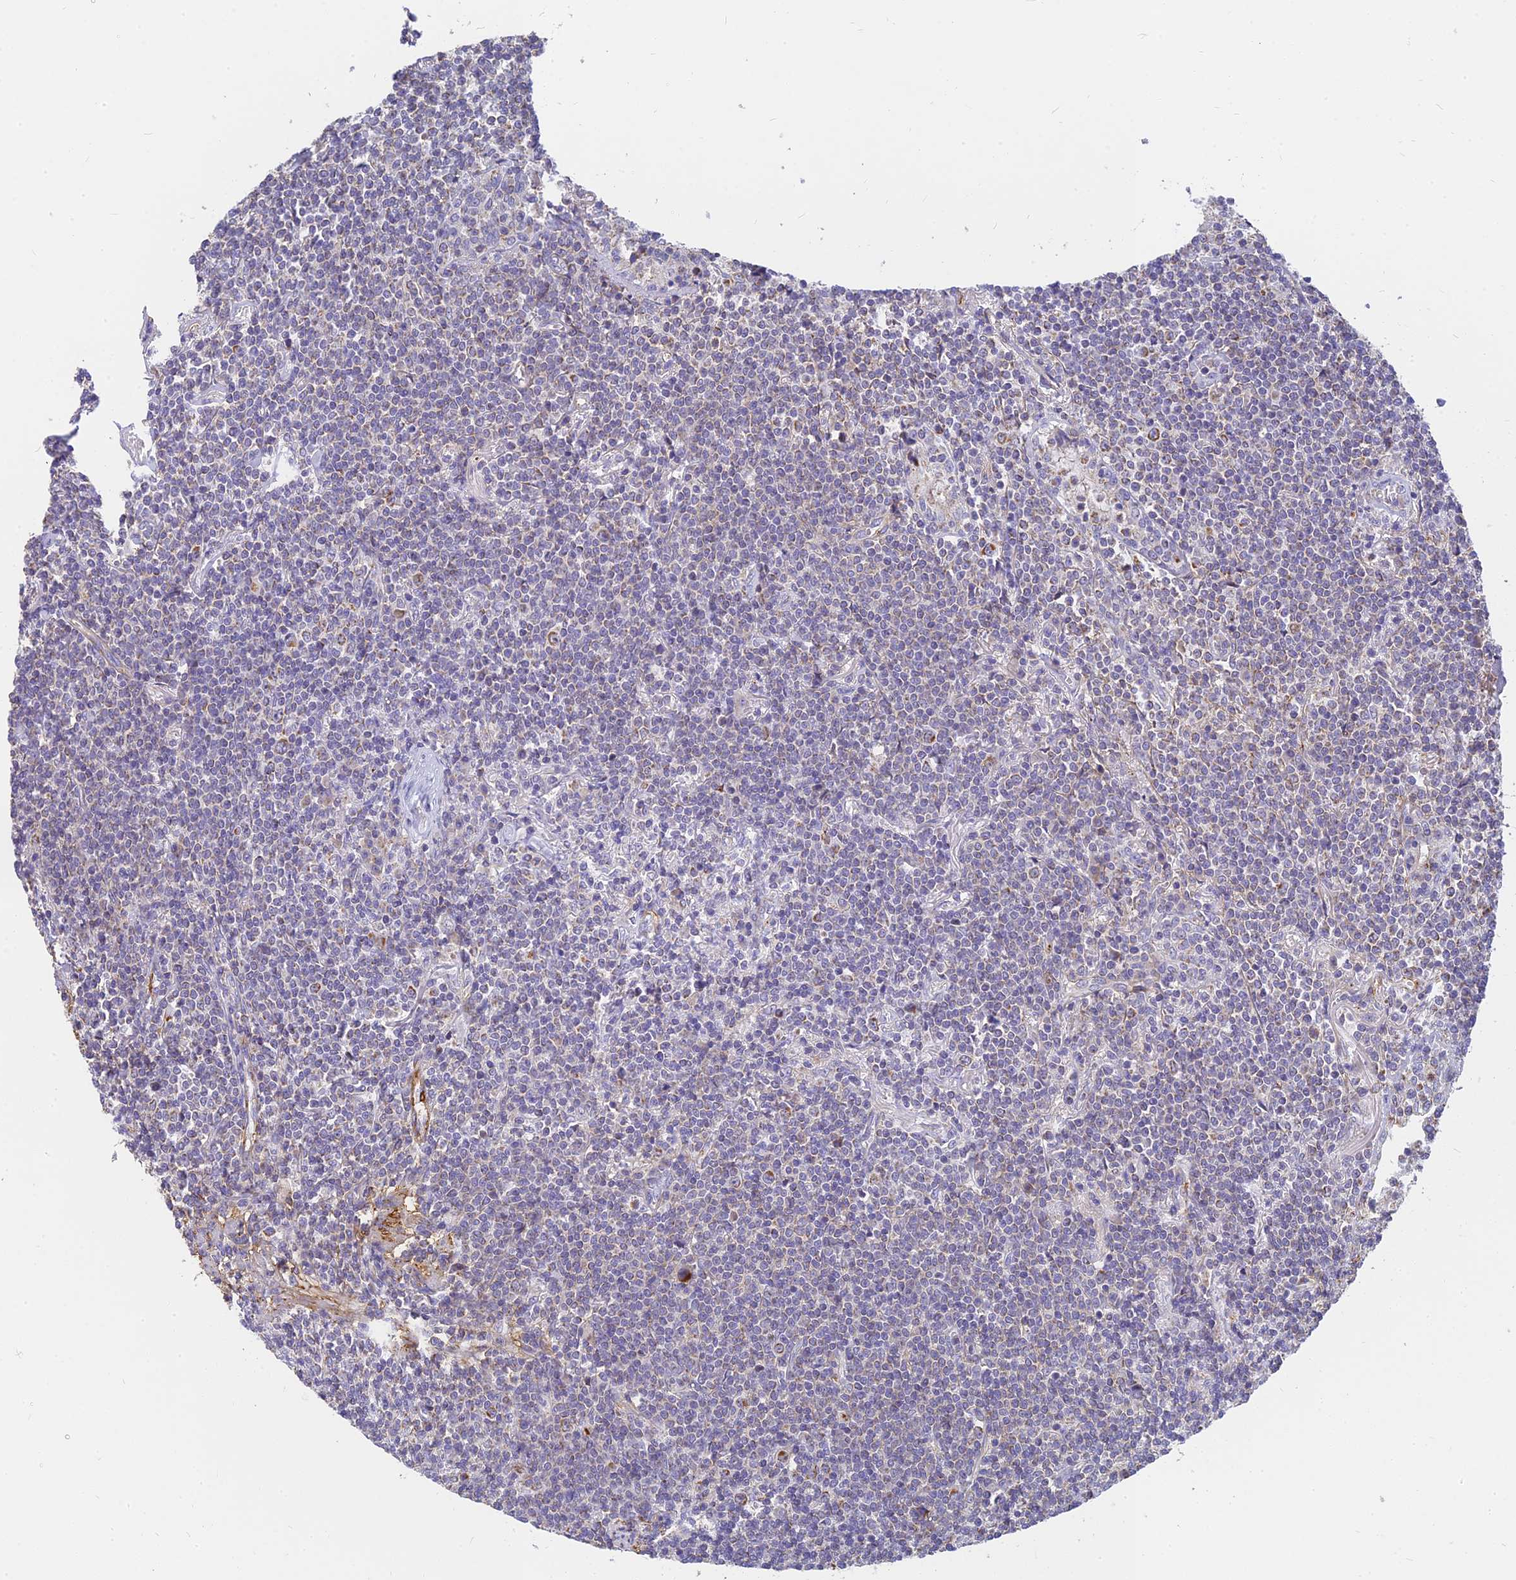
{"staining": {"intensity": "negative", "quantity": "none", "location": "none"}, "tissue": "lymphoma", "cell_type": "Tumor cells", "image_type": "cancer", "snomed": [{"axis": "morphology", "description": "Malignant lymphoma, non-Hodgkin's type, Low grade"}, {"axis": "topography", "description": "Lung"}], "caption": "Malignant lymphoma, non-Hodgkin's type (low-grade) was stained to show a protein in brown. There is no significant expression in tumor cells. (Stains: DAB (3,3'-diaminobenzidine) immunohistochemistry with hematoxylin counter stain, Microscopy: brightfield microscopy at high magnification).", "gene": "MRPL15", "patient": {"sex": "female", "age": 71}}